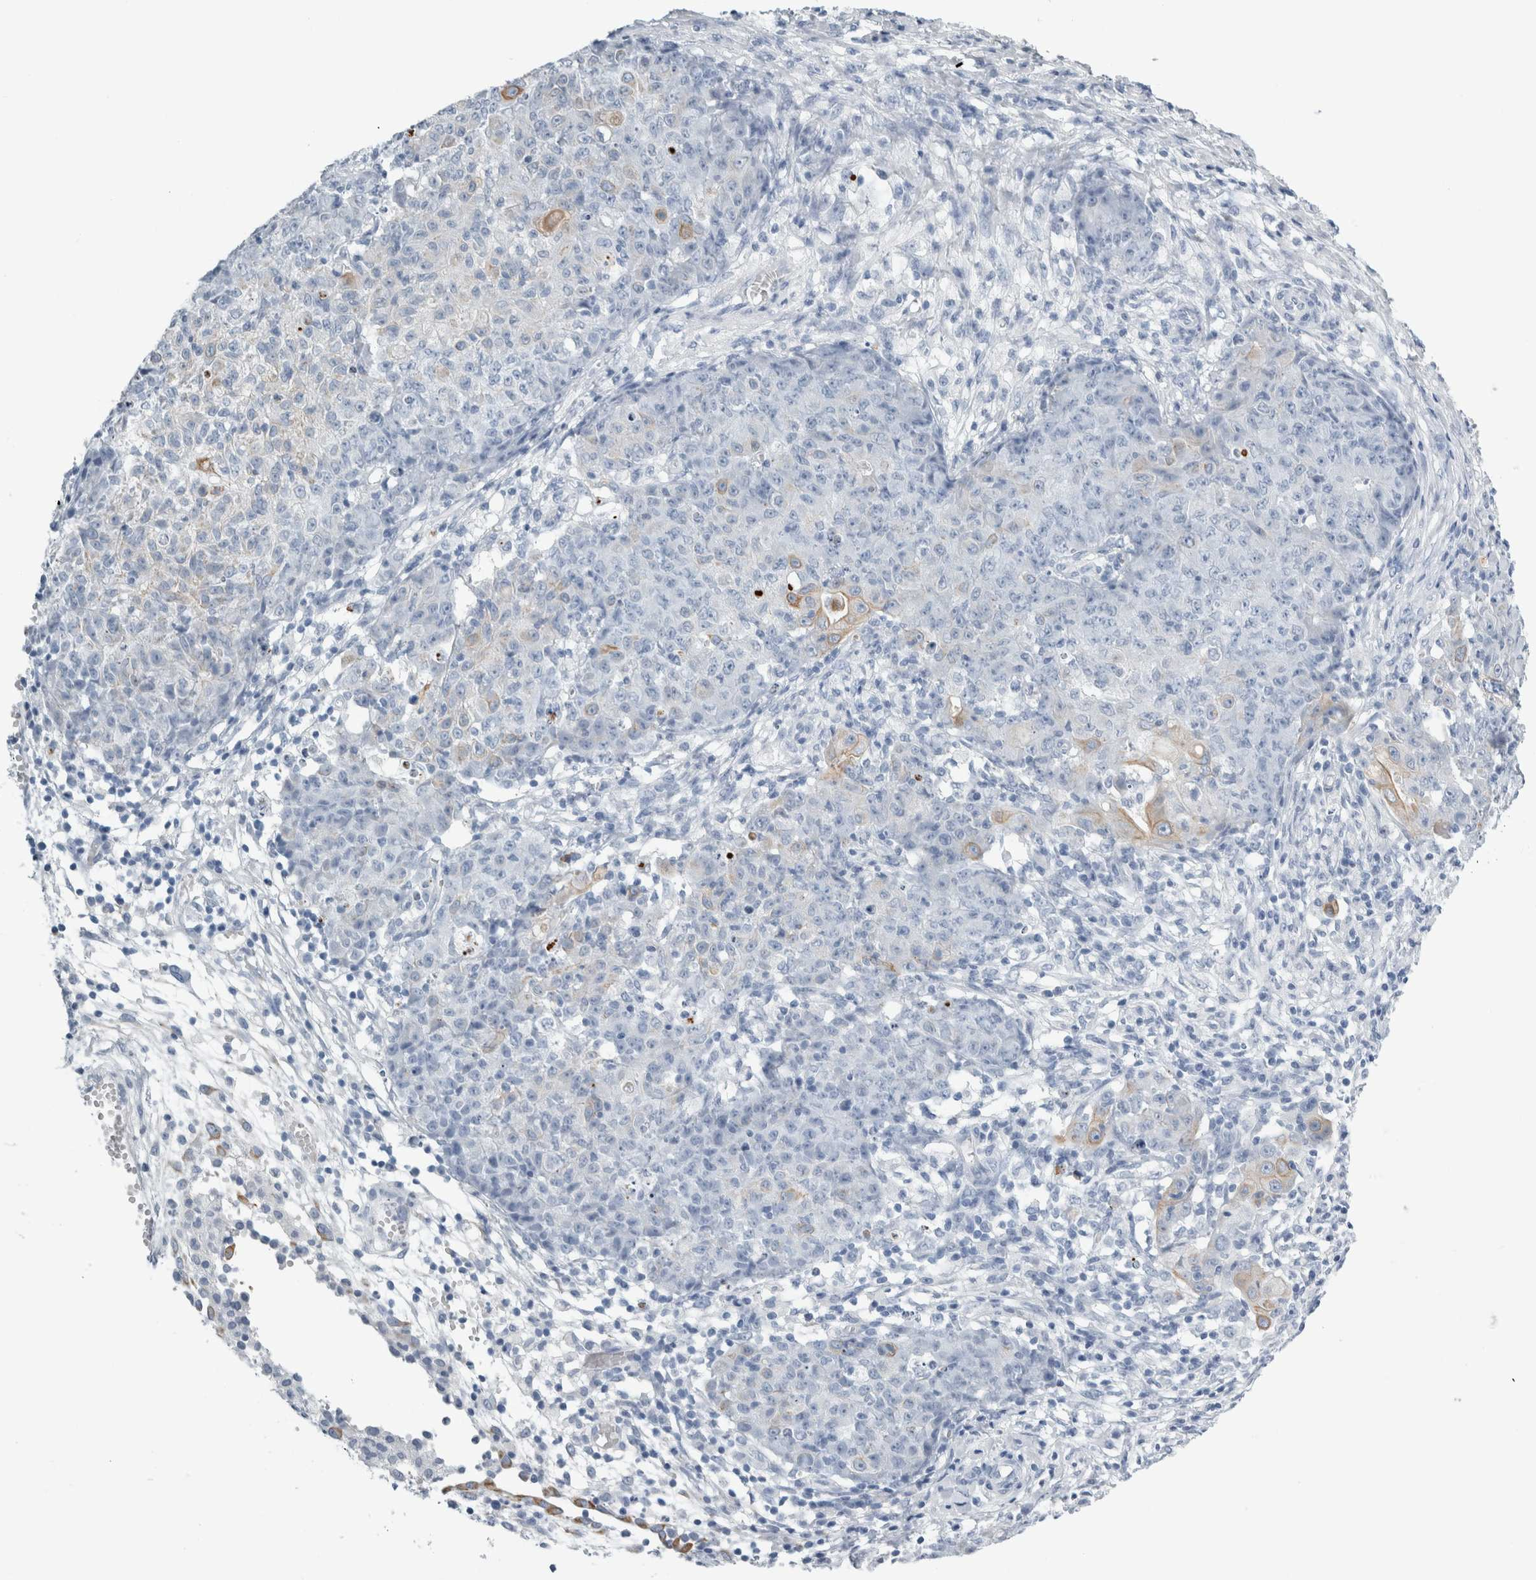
{"staining": {"intensity": "negative", "quantity": "none", "location": "none"}, "tissue": "ovarian cancer", "cell_type": "Tumor cells", "image_type": "cancer", "snomed": [{"axis": "morphology", "description": "Carcinoma, endometroid"}, {"axis": "topography", "description": "Ovary"}], "caption": "This is an immunohistochemistry (IHC) histopathology image of ovarian endometroid carcinoma. There is no staining in tumor cells.", "gene": "RPH3AL", "patient": {"sex": "female", "age": 42}}